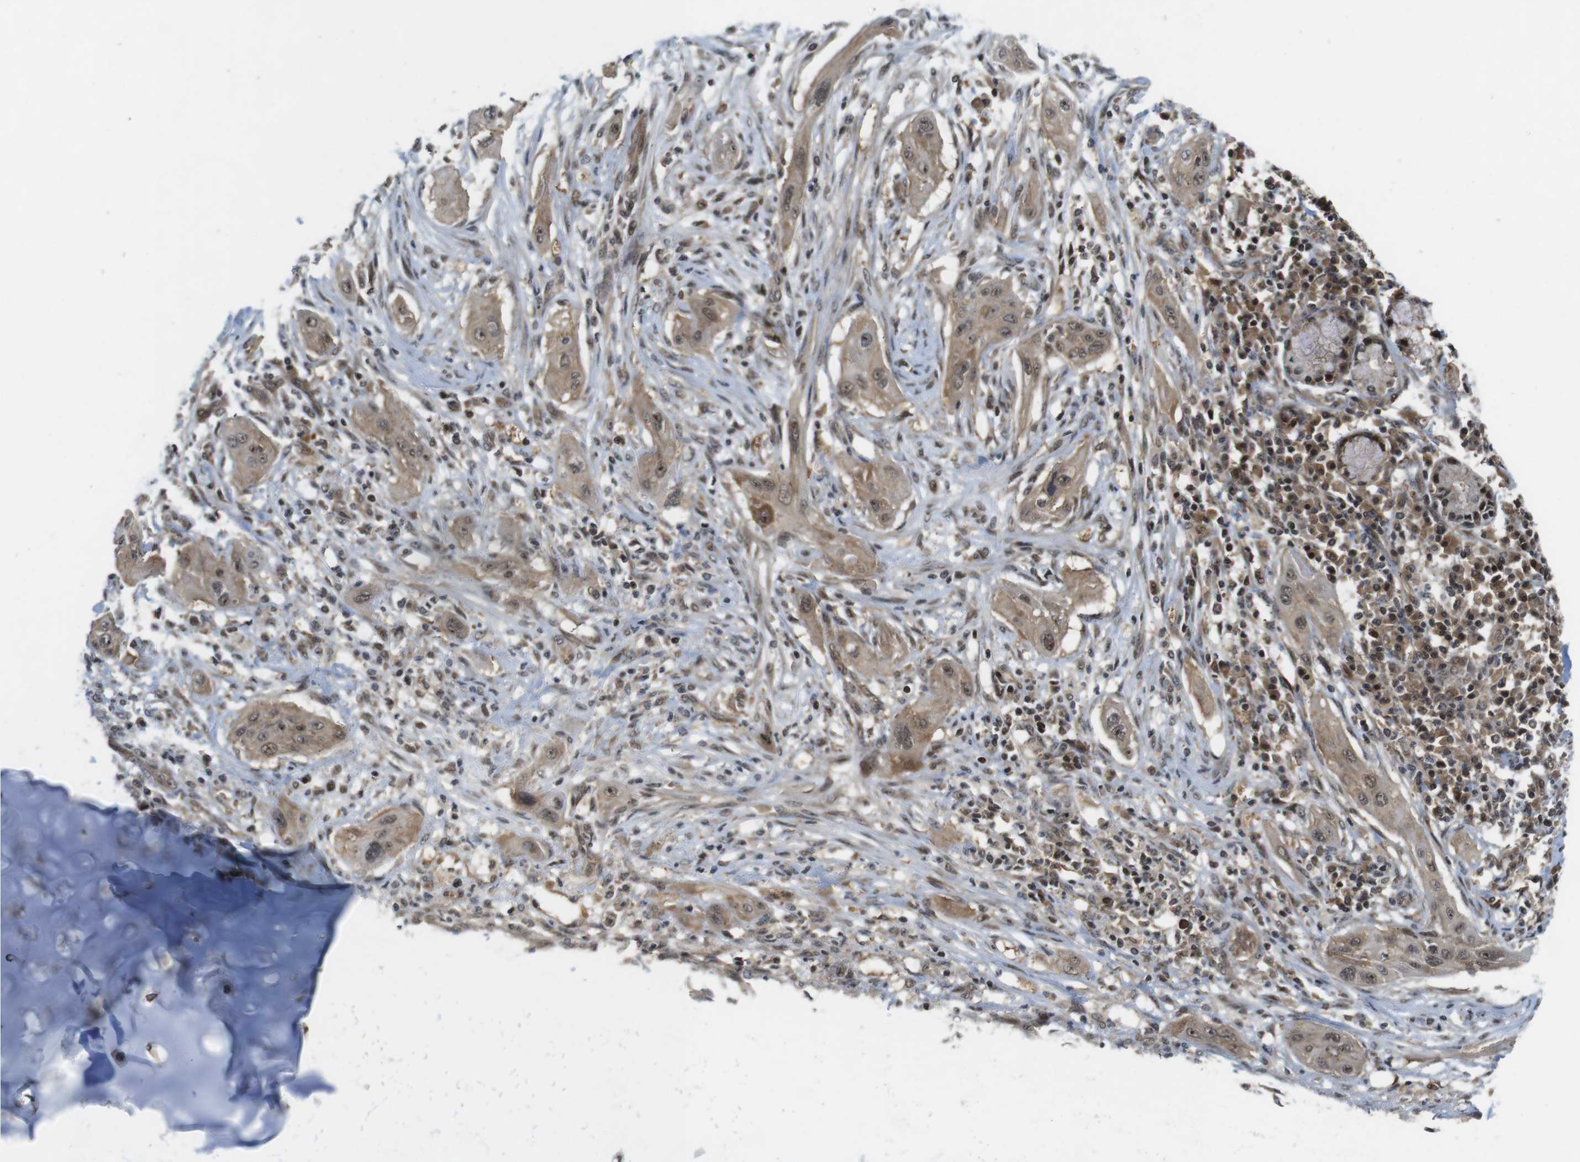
{"staining": {"intensity": "weak", "quantity": ">75%", "location": "cytoplasmic/membranous,nuclear"}, "tissue": "lung cancer", "cell_type": "Tumor cells", "image_type": "cancer", "snomed": [{"axis": "morphology", "description": "Squamous cell carcinoma, NOS"}, {"axis": "topography", "description": "Lung"}], "caption": "This micrograph reveals immunohistochemistry staining of human lung cancer, with low weak cytoplasmic/membranous and nuclear positivity in approximately >75% of tumor cells.", "gene": "CC2D1A", "patient": {"sex": "female", "age": 47}}